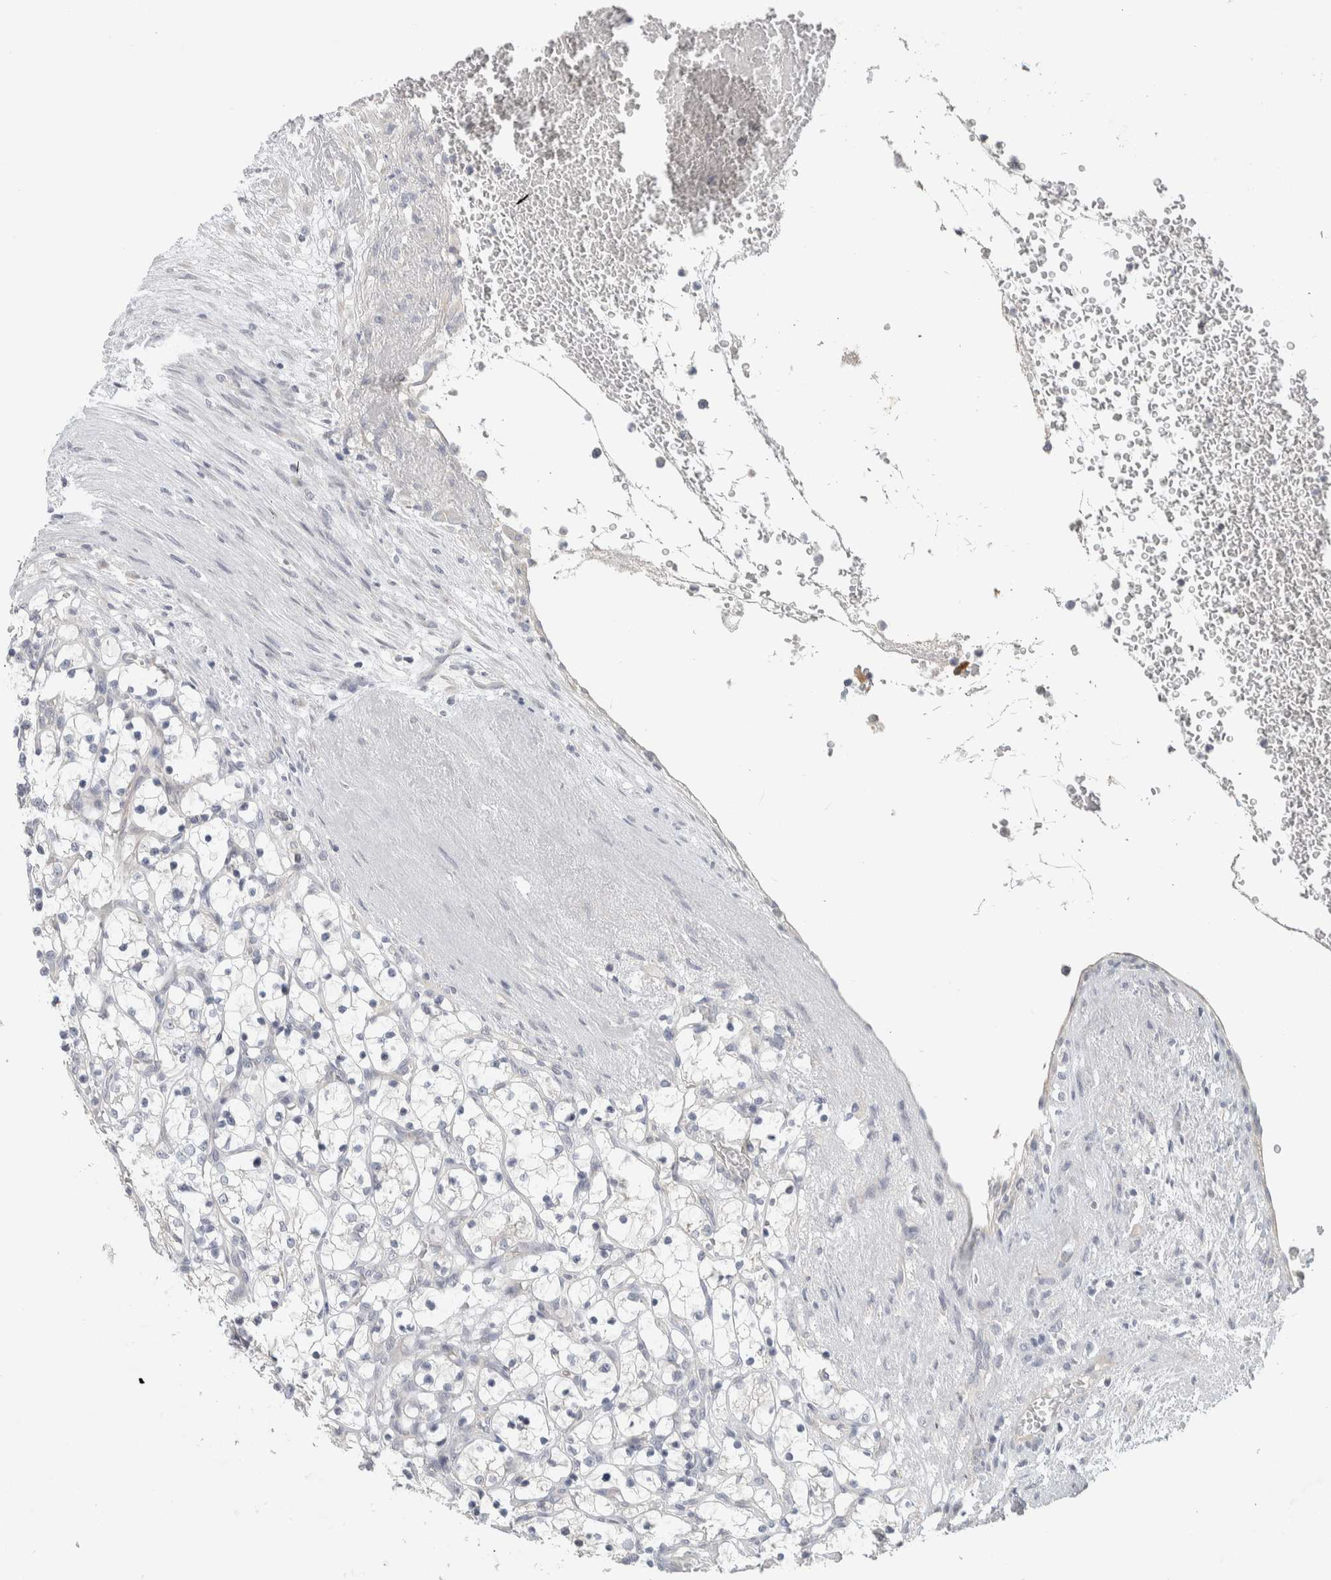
{"staining": {"intensity": "negative", "quantity": "none", "location": "none"}, "tissue": "renal cancer", "cell_type": "Tumor cells", "image_type": "cancer", "snomed": [{"axis": "morphology", "description": "Adenocarcinoma, NOS"}, {"axis": "topography", "description": "Kidney"}], "caption": "Immunohistochemistry micrograph of adenocarcinoma (renal) stained for a protein (brown), which demonstrates no positivity in tumor cells.", "gene": "DCXR", "patient": {"sex": "female", "age": 69}}